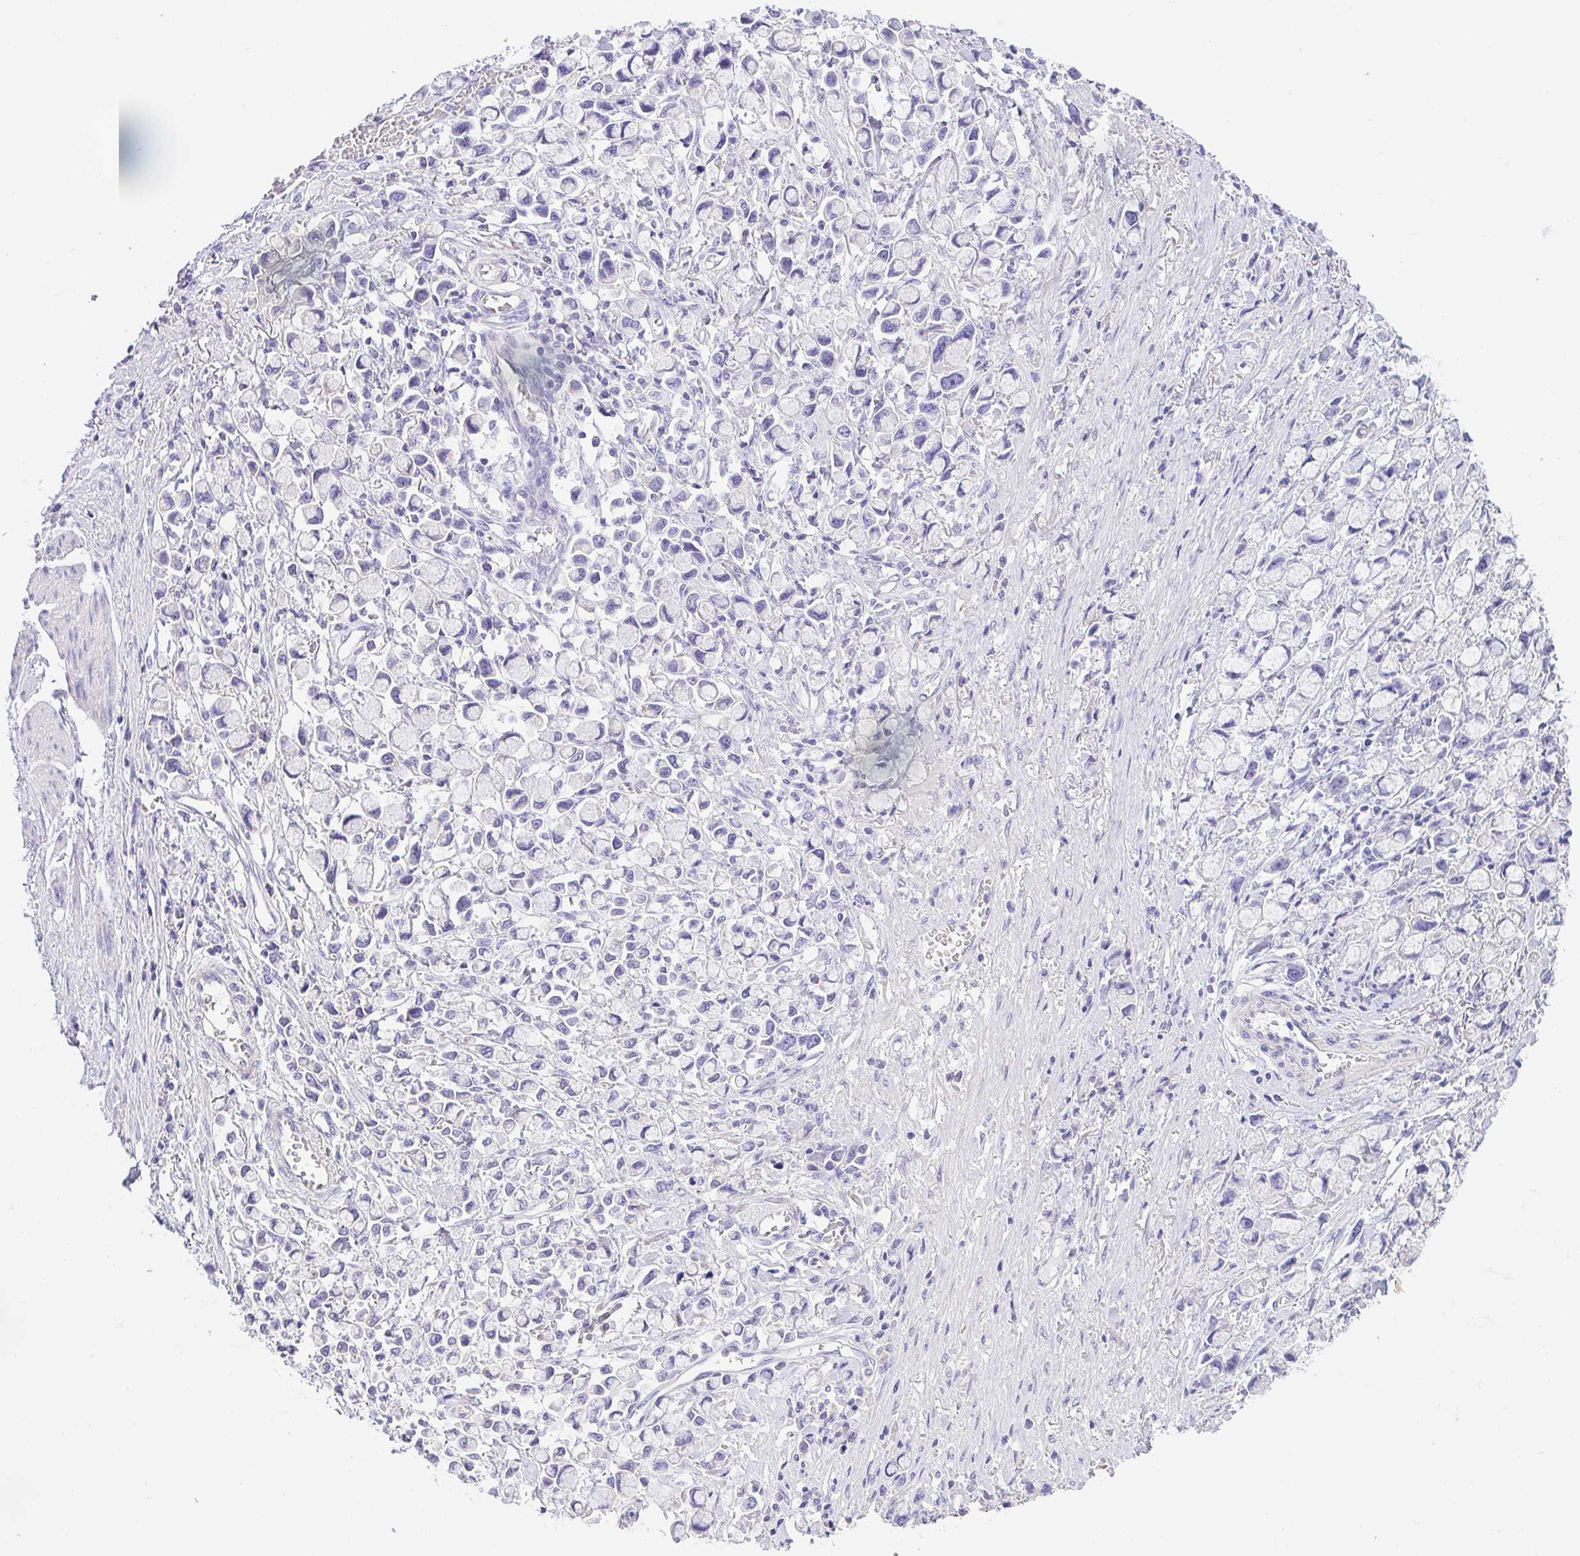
{"staining": {"intensity": "negative", "quantity": "none", "location": "none"}, "tissue": "stomach cancer", "cell_type": "Tumor cells", "image_type": "cancer", "snomed": [{"axis": "morphology", "description": "Adenocarcinoma, NOS"}, {"axis": "topography", "description": "Stomach"}], "caption": "Adenocarcinoma (stomach) was stained to show a protein in brown. There is no significant positivity in tumor cells.", "gene": "PLPPR3", "patient": {"sex": "female", "age": 81}}